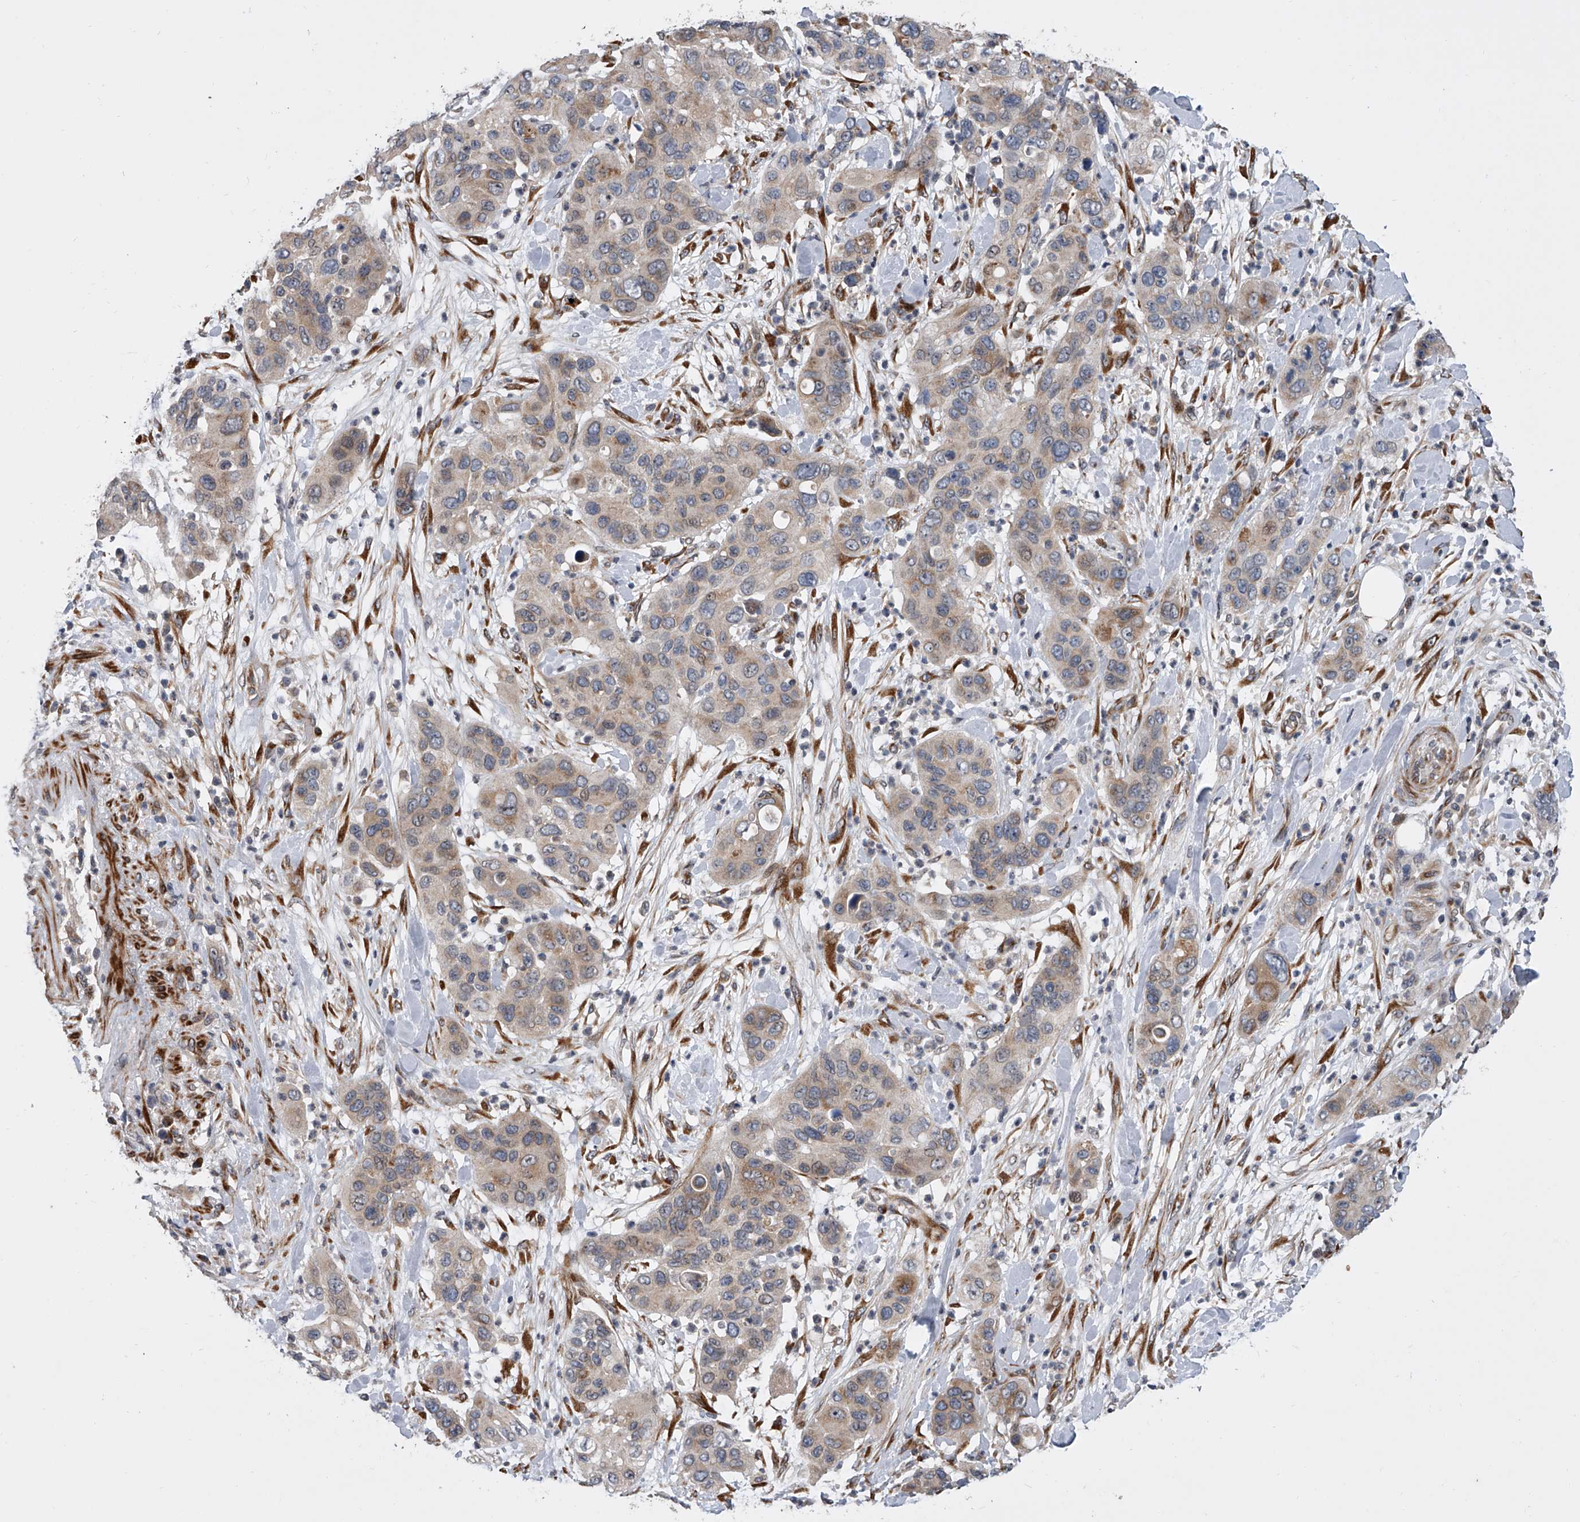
{"staining": {"intensity": "weak", "quantity": "<25%", "location": "cytoplasmic/membranous"}, "tissue": "pancreatic cancer", "cell_type": "Tumor cells", "image_type": "cancer", "snomed": [{"axis": "morphology", "description": "Adenocarcinoma, NOS"}, {"axis": "topography", "description": "Pancreas"}], "caption": "IHC of adenocarcinoma (pancreatic) exhibits no staining in tumor cells.", "gene": "DLGAP2", "patient": {"sex": "female", "age": 71}}